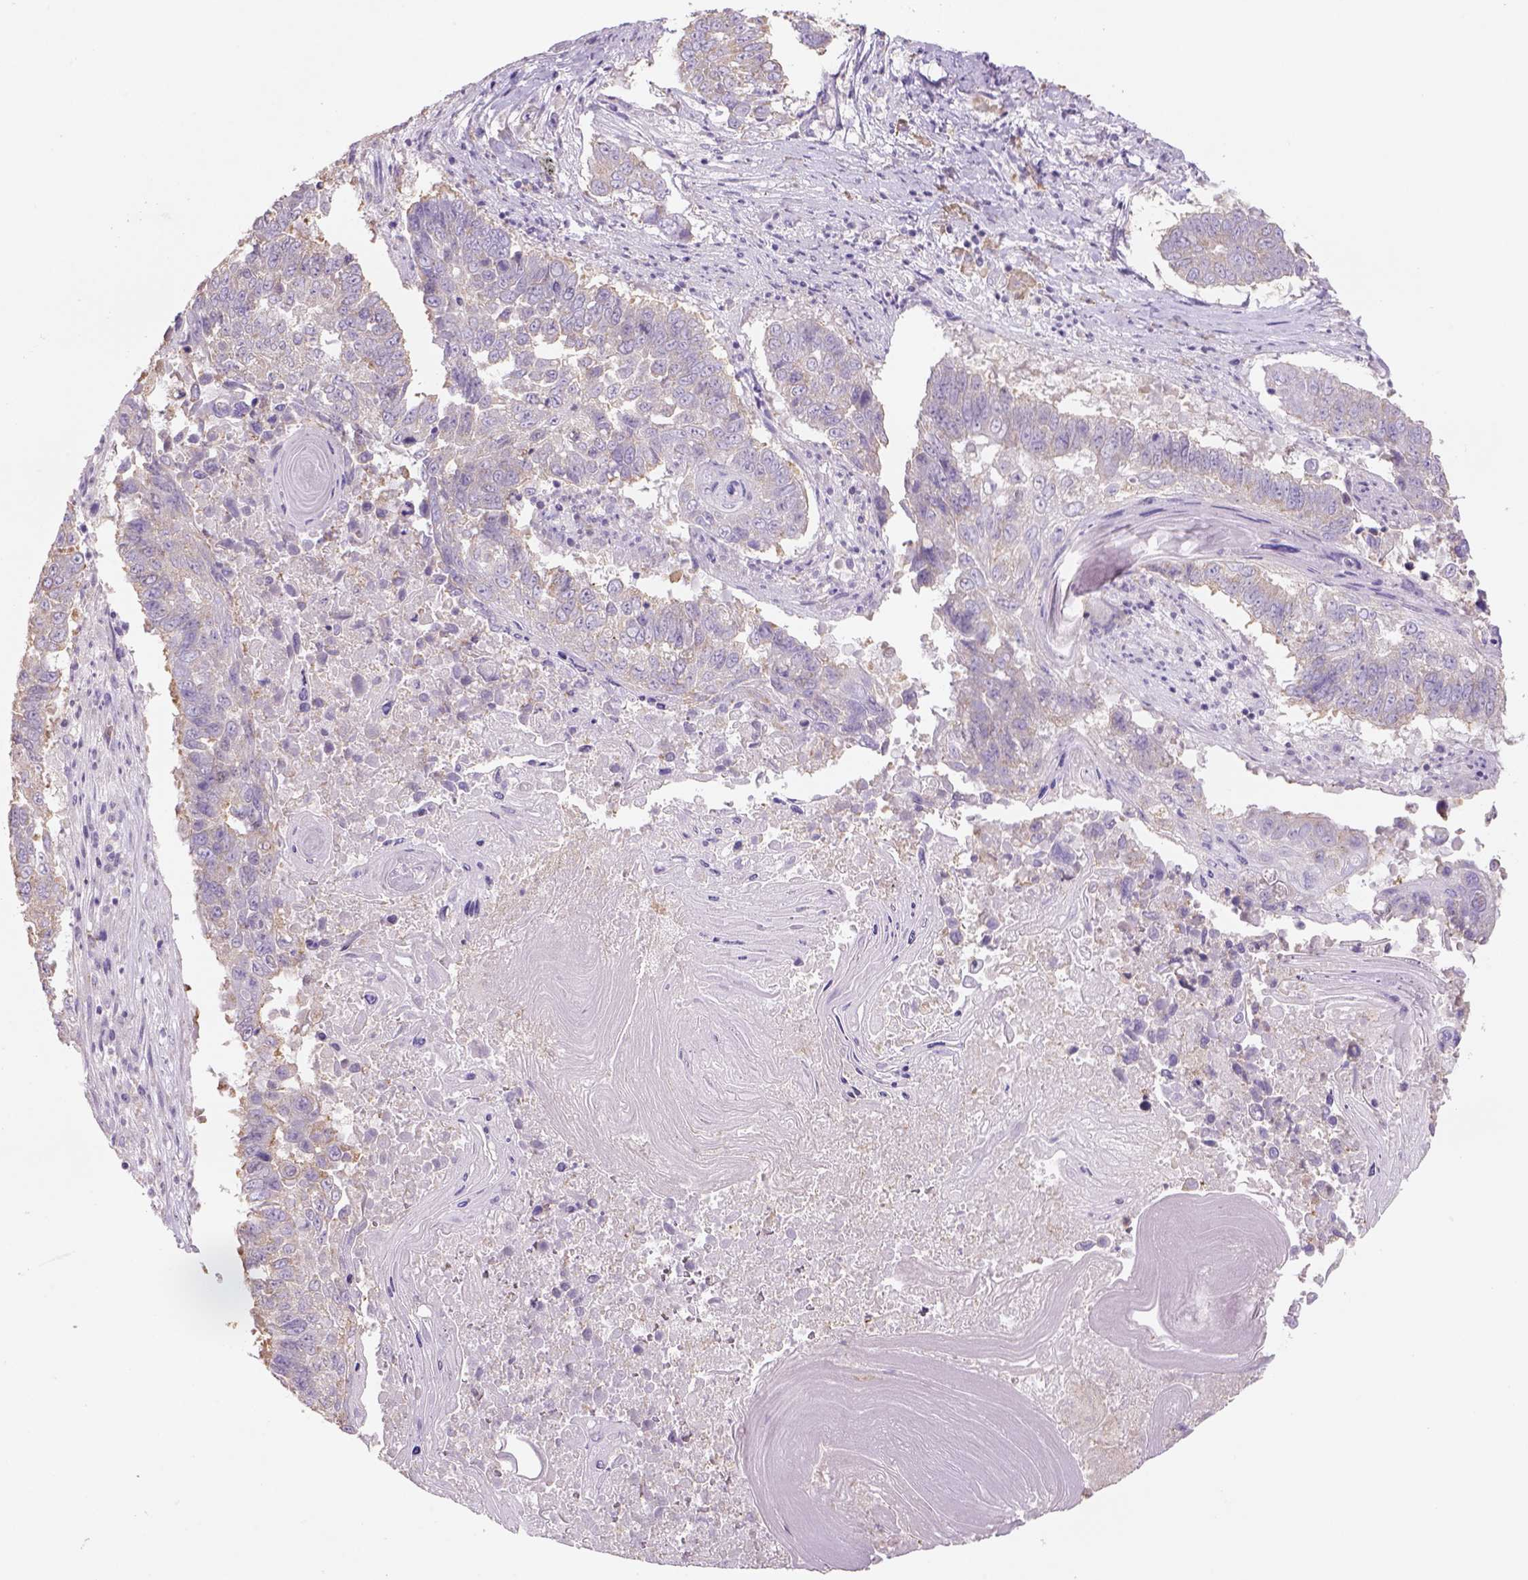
{"staining": {"intensity": "weak", "quantity": "25%-75%", "location": "cytoplasmic/membranous"}, "tissue": "lung cancer", "cell_type": "Tumor cells", "image_type": "cancer", "snomed": [{"axis": "morphology", "description": "Squamous cell carcinoma, NOS"}, {"axis": "topography", "description": "Lung"}], "caption": "Immunohistochemical staining of lung cancer exhibits weak cytoplasmic/membranous protein expression in approximately 25%-75% of tumor cells.", "gene": "NAALAD2", "patient": {"sex": "male", "age": 73}}